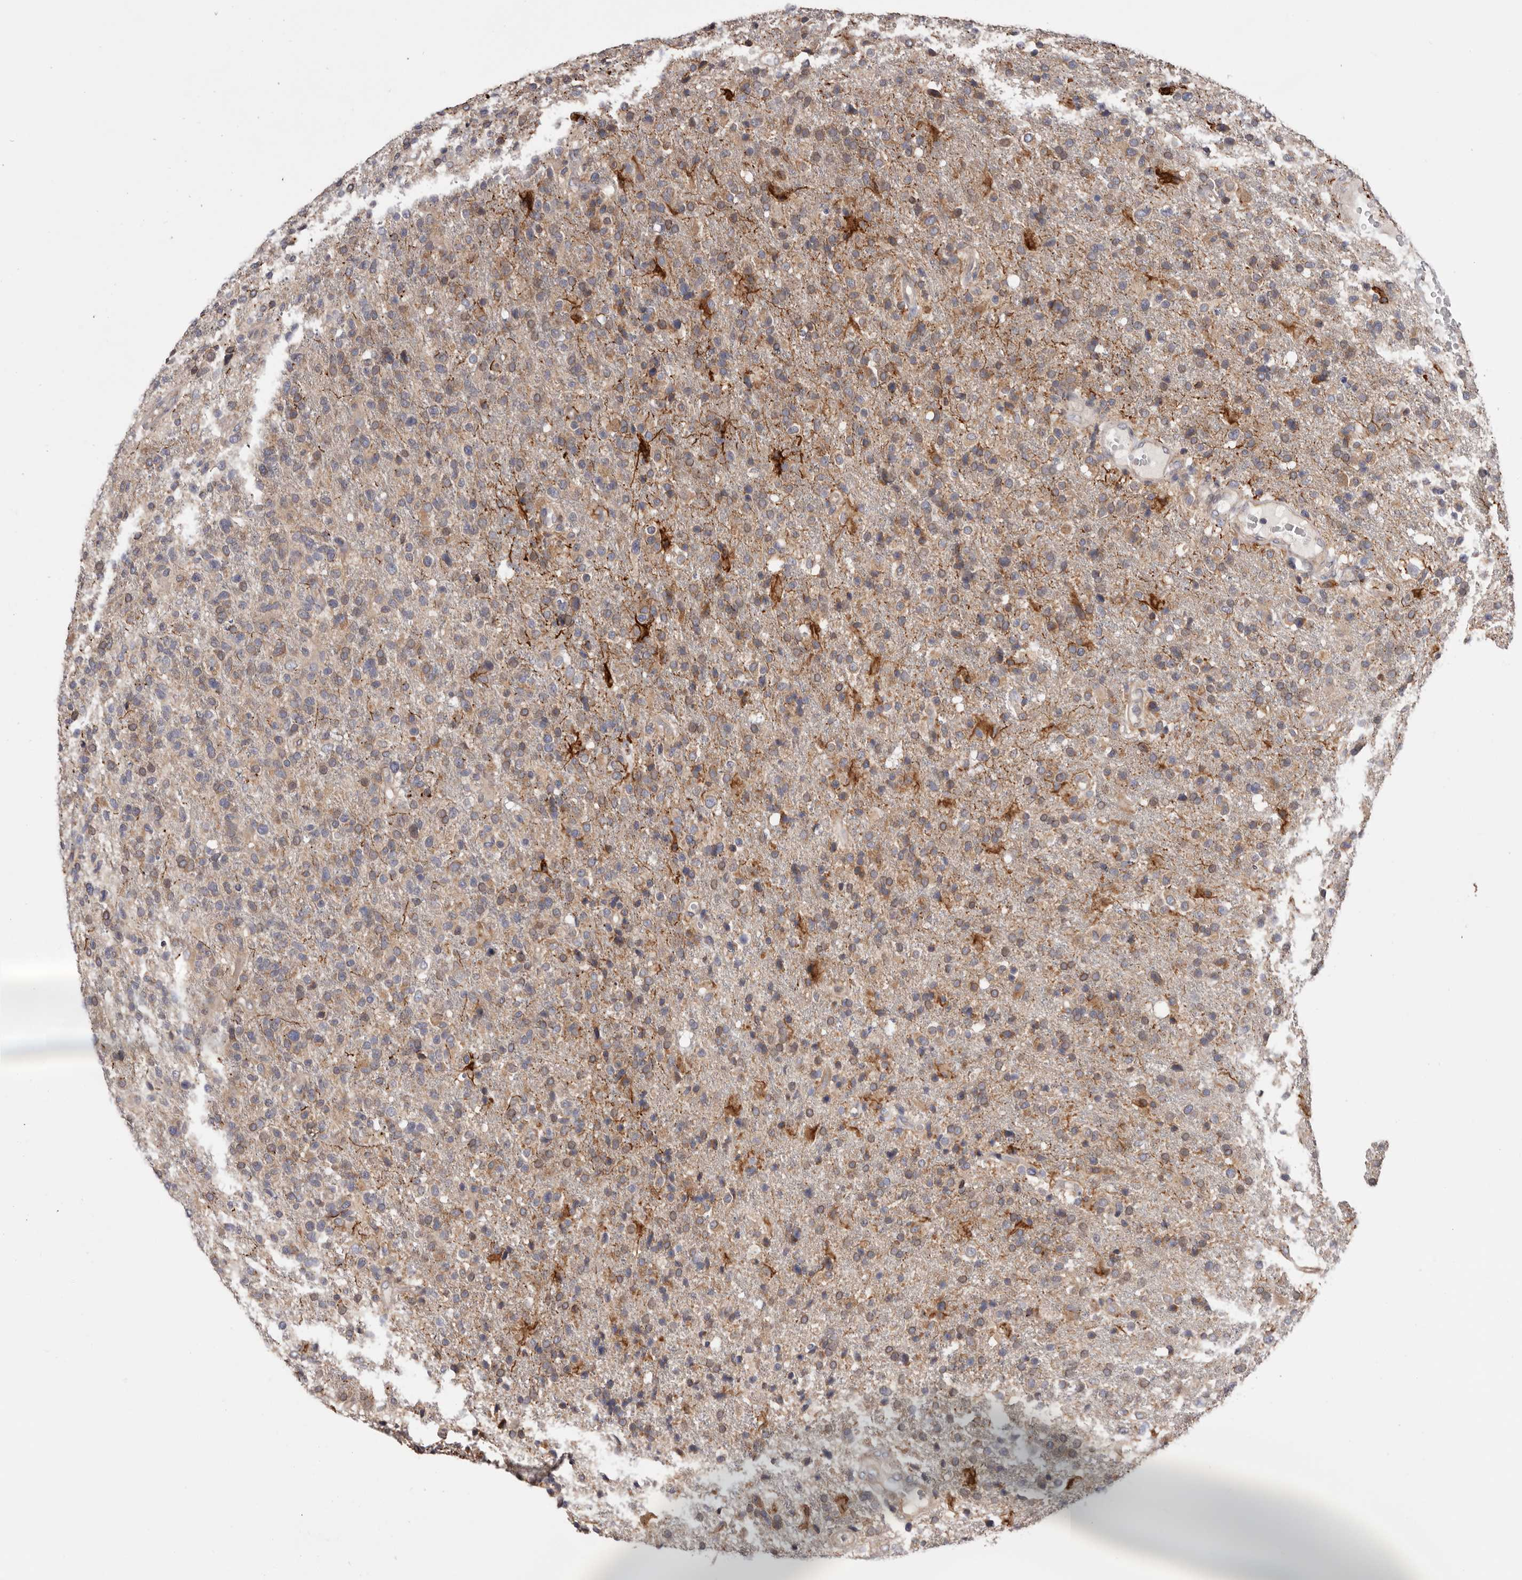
{"staining": {"intensity": "weak", "quantity": "<25%", "location": "cytoplasmic/membranous"}, "tissue": "glioma", "cell_type": "Tumor cells", "image_type": "cancer", "snomed": [{"axis": "morphology", "description": "Glioma, malignant, High grade"}, {"axis": "topography", "description": "Brain"}], "caption": "Photomicrograph shows no significant protein expression in tumor cells of glioma.", "gene": "TMUB1", "patient": {"sex": "male", "age": 72}}